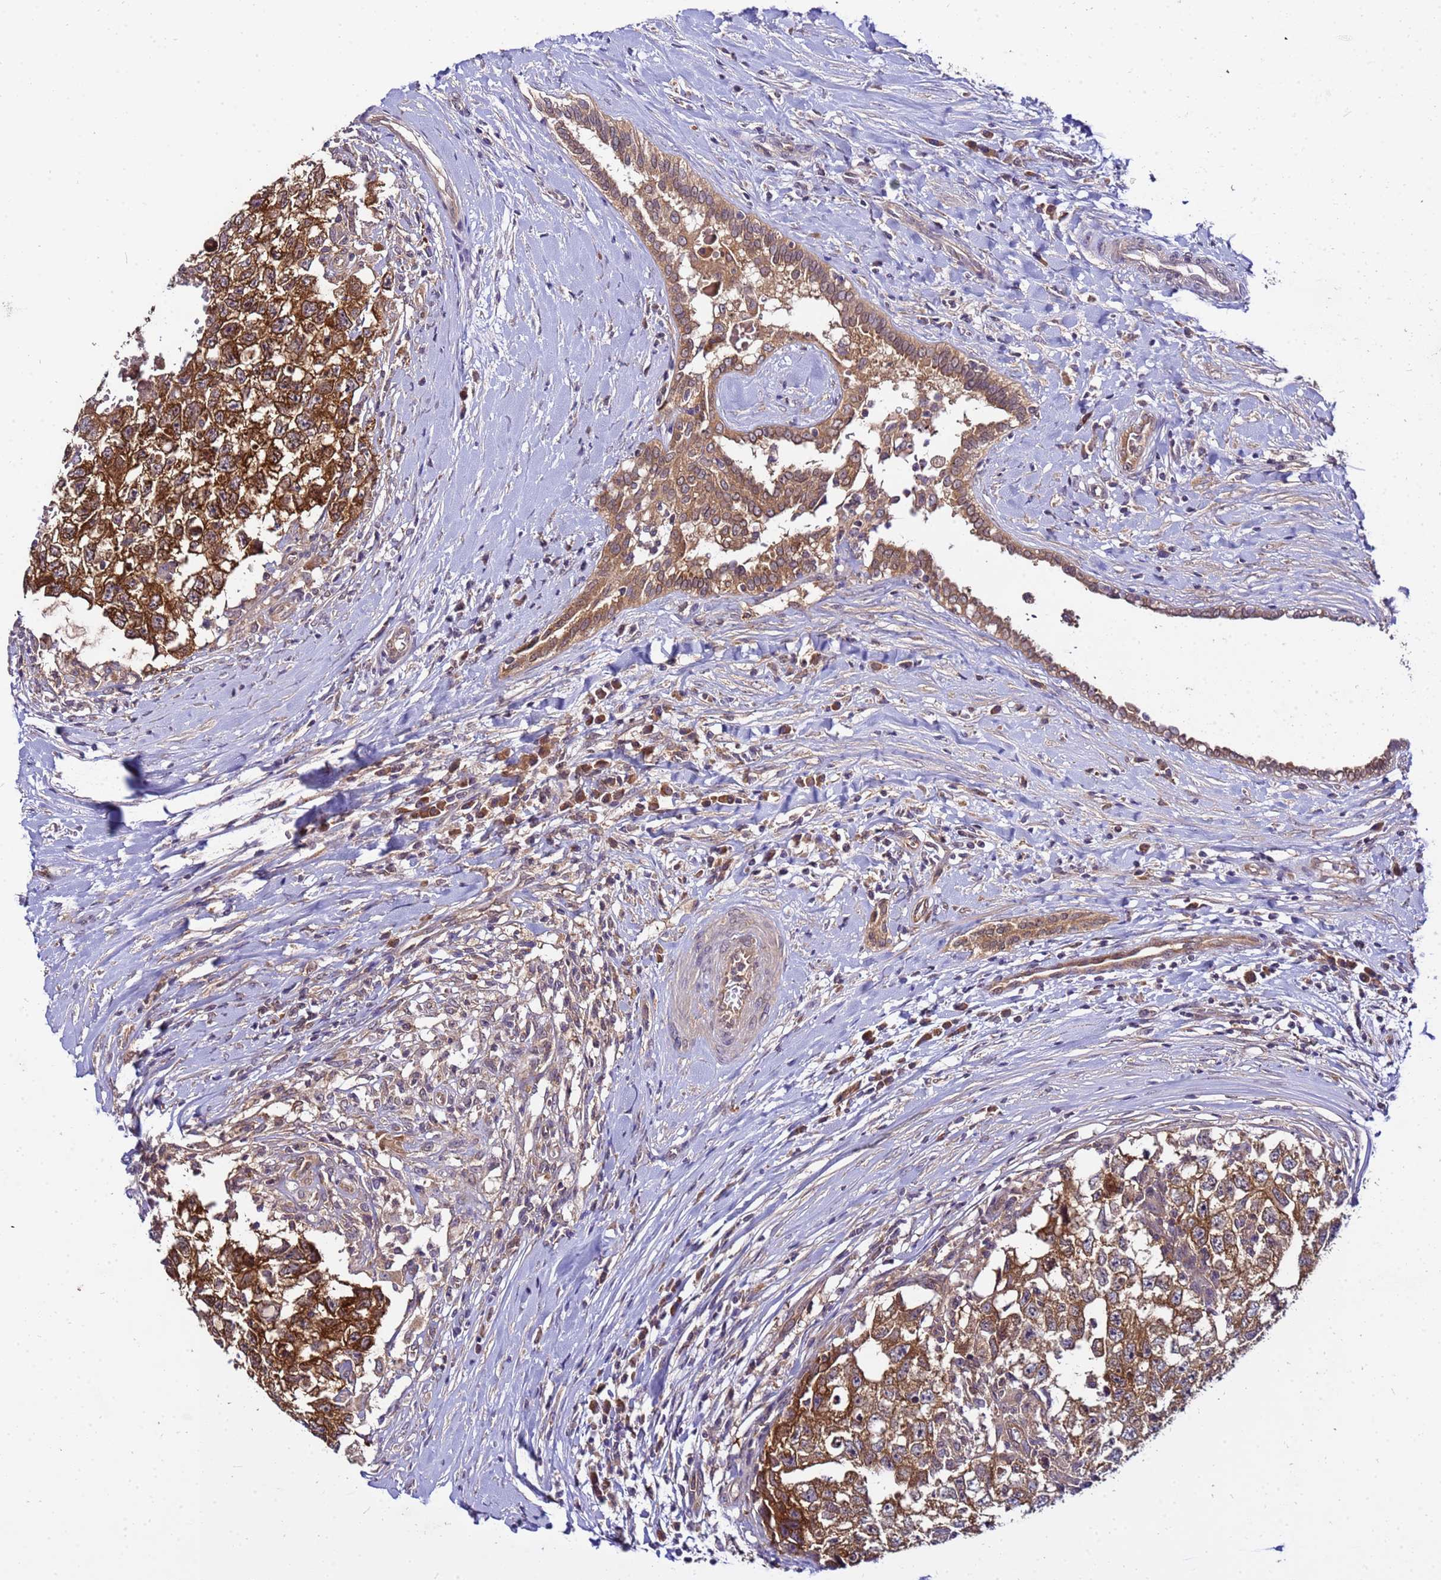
{"staining": {"intensity": "strong", "quantity": ">75%", "location": "cytoplasmic/membranous"}, "tissue": "testis cancer", "cell_type": "Tumor cells", "image_type": "cancer", "snomed": [{"axis": "morphology", "description": "Seminoma, NOS"}, {"axis": "morphology", "description": "Carcinoma, Embryonal, NOS"}, {"axis": "topography", "description": "Testis"}], "caption": "A brown stain highlights strong cytoplasmic/membranous expression of a protein in human testis cancer tumor cells. The protein is stained brown, and the nuclei are stained in blue (DAB (3,3'-diaminobenzidine) IHC with brightfield microscopy, high magnification).", "gene": "GSPT2", "patient": {"sex": "male", "age": 29}}